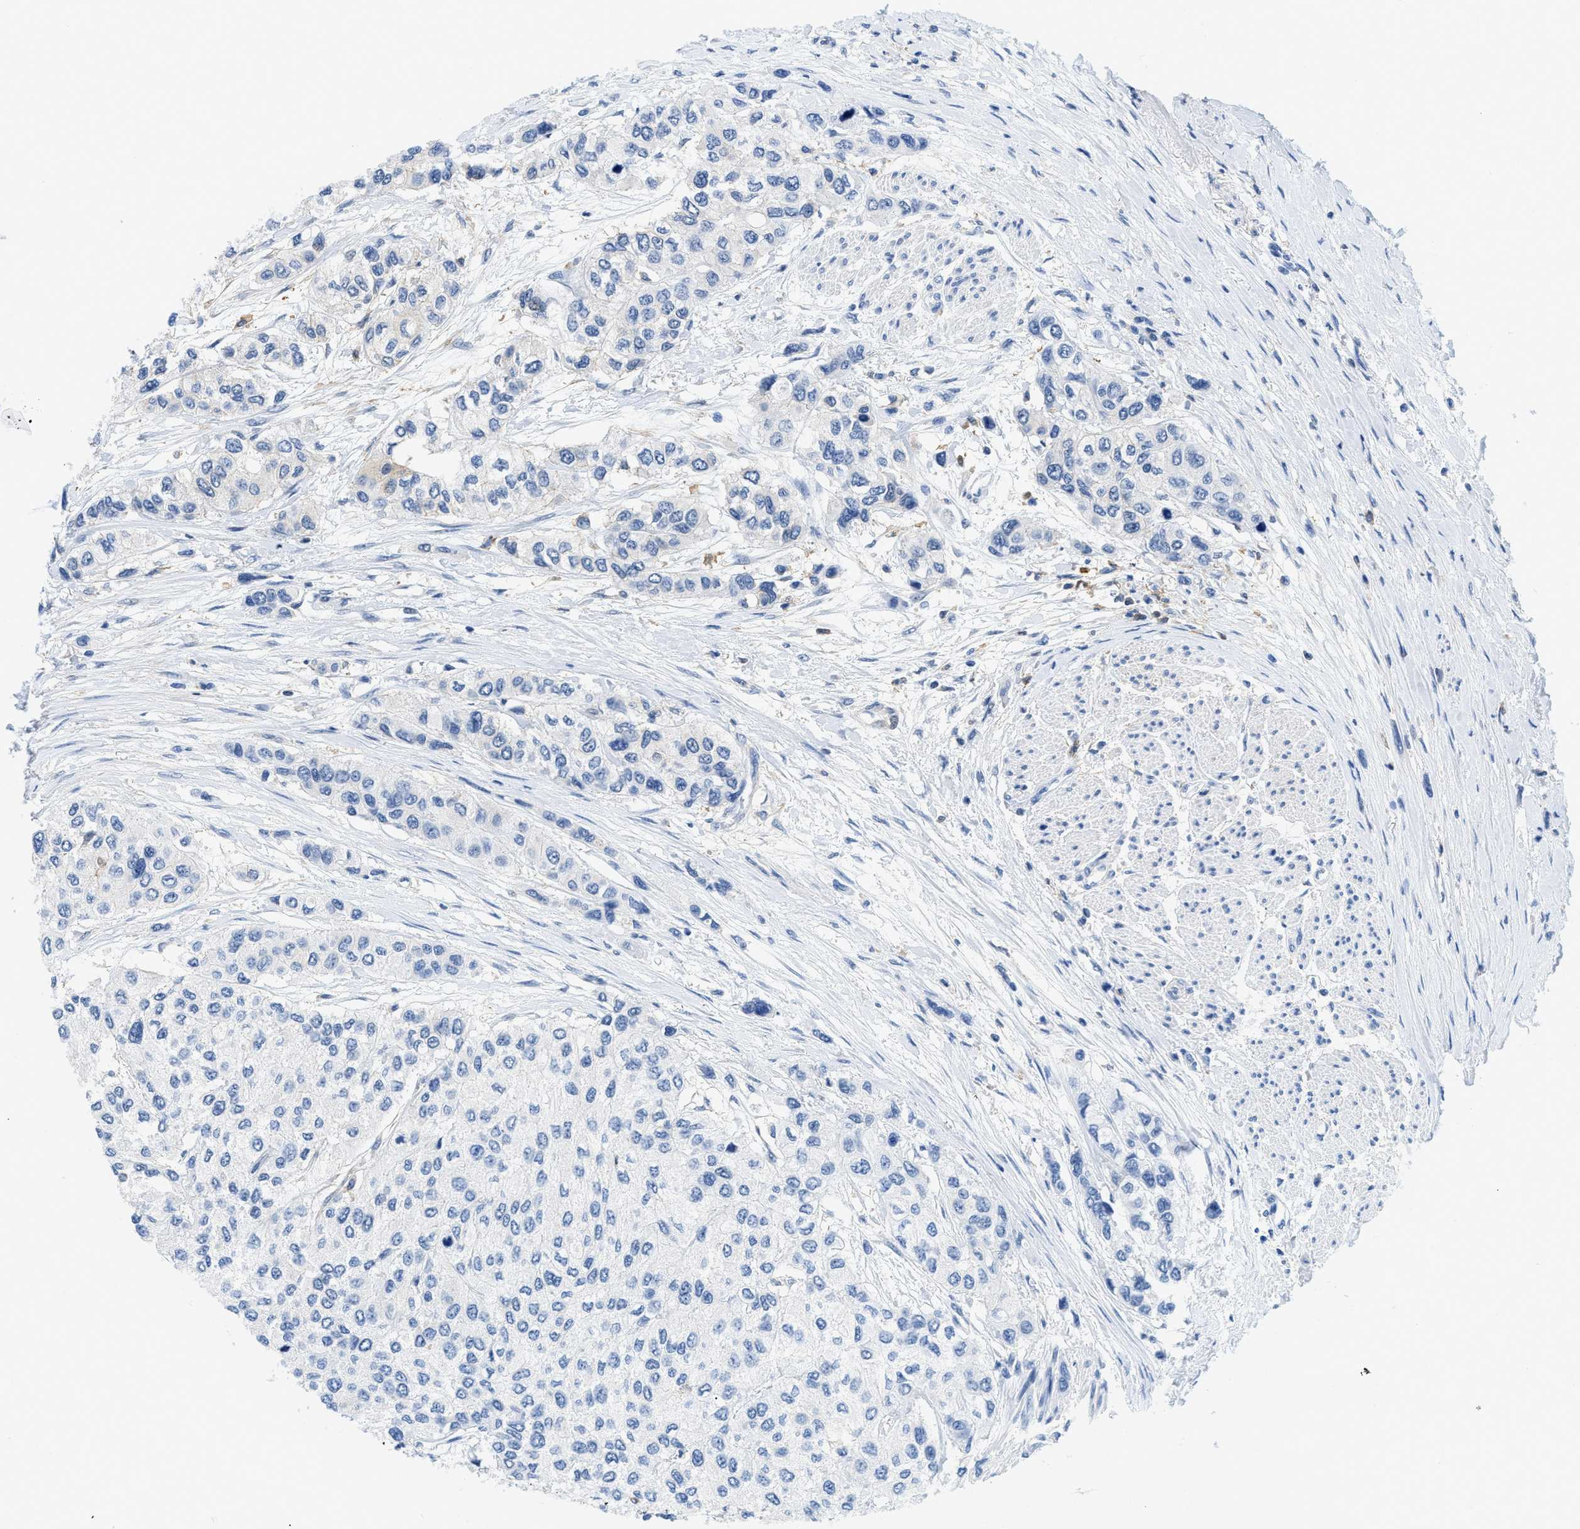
{"staining": {"intensity": "negative", "quantity": "none", "location": "none"}, "tissue": "urothelial cancer", "cell_type": "Tumor cells", "image_type": "cancer", "snomed": [{"axis": "morphology", "description": "Urothelial carcinoma, High grade"}, {"axis": "topography", "description": "Urinary bladder"}], "caption": "Urothelial cancer stained for a protein using IHC shows no positivity tumor cells.", "gene": "GSN", "patient": {"sex": "female", "age": 56}}